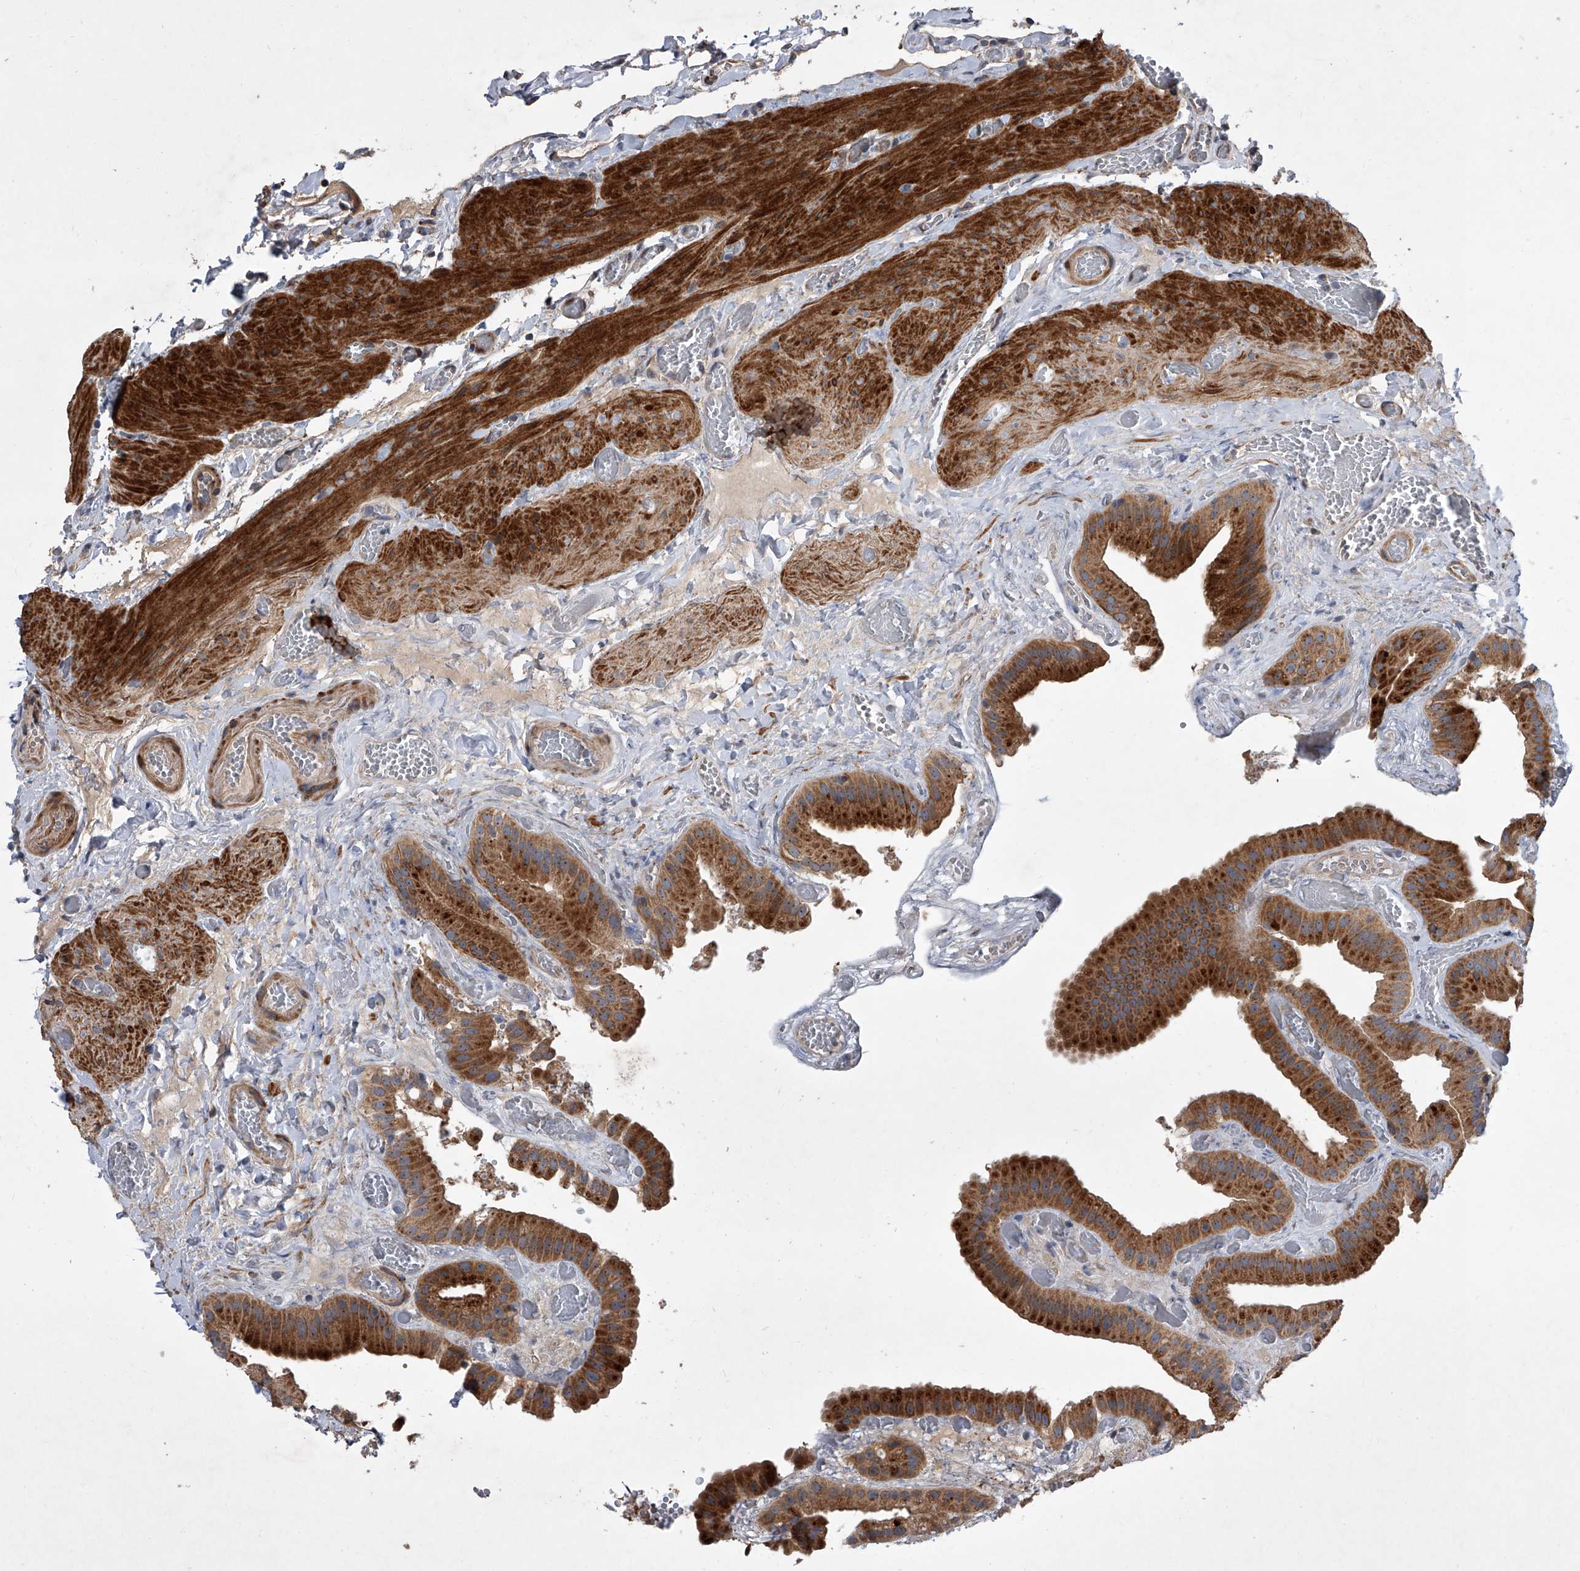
{"staining": {"intensity": "strong", "quantity": ">75%", "location": "cytoplasmic/membranous"}, "tissue": "gallbladder", "cell_type": "Glandular cells", "image_type": "normal", "snomed": [{"axis": "morphology", "description": "Normal tissue, NOS"}, {"axis": "topography", "description": "Gallbladder"}], "caption": "The histopathology image exhibits staining of unremarkable gallbladder, revealing strong cytoplasmic/membranous protein expression (brown color) within glandular cells. Using DAB (3,3'-diaminobenzidine) (brown) and hematoxylin (blue) stains, captured at high magnification using brightfield microscopy.", "gene": "USP47", "patient": {"sex": "female", "age": 64}}